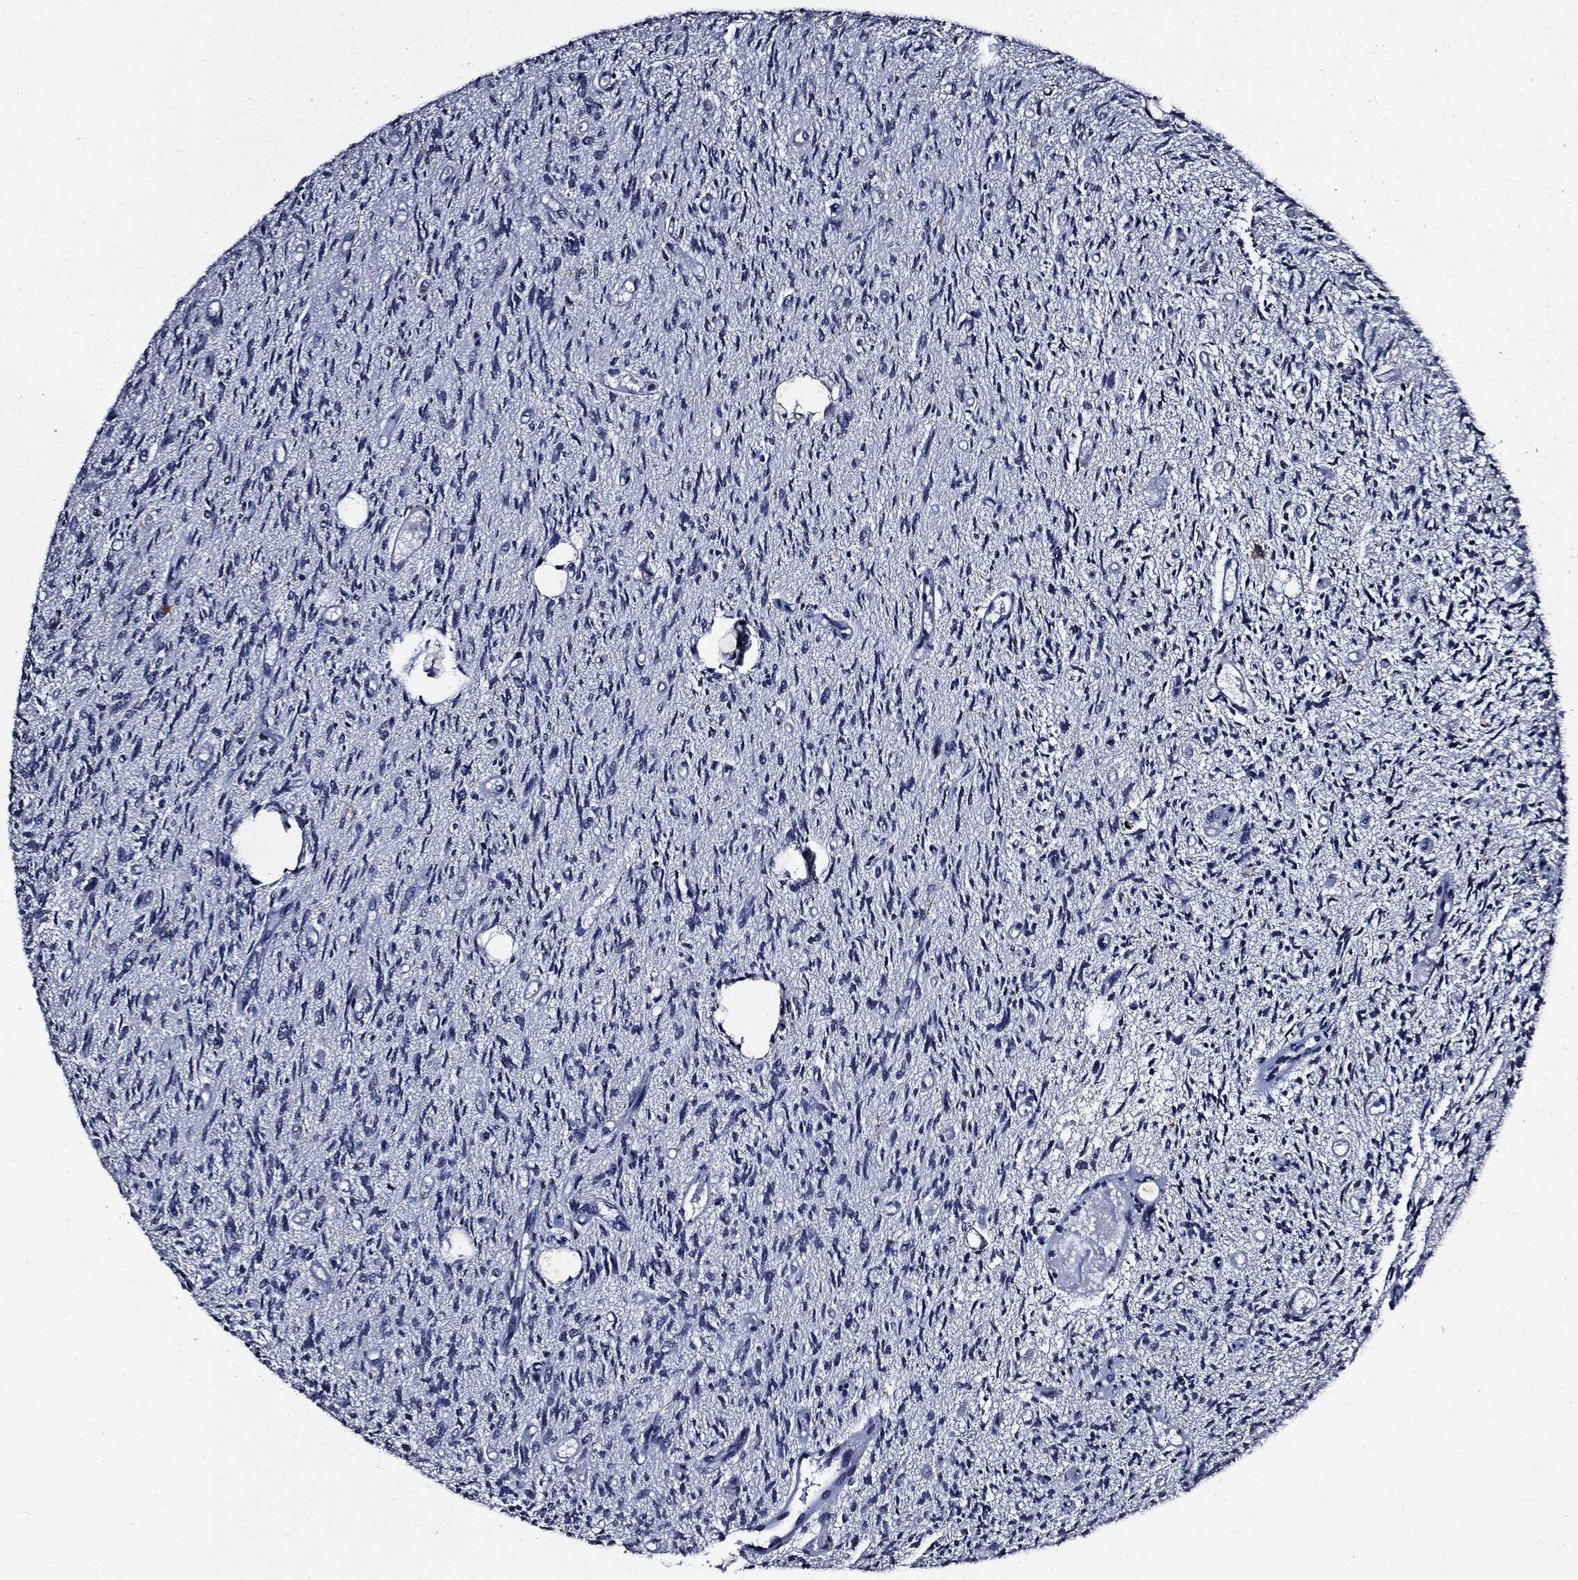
{"staining": {"intensity": "negative", "quantity": "none", "location": "none"}, "tissue": "glioma", "cell_type": "Tumor cells", "image_type": "cancer", "snomed": [{"axis": "morphology", "description": "Glioma, malignant, High grade"}, {"axis": "topography", "description": "Brain"}], "caption": "Immunohistochemistry (IHC) of human glioma reveals no staining in tumor cells.", "gene": "SUGT1", "patient": {"sex": "male", "age": 64}}